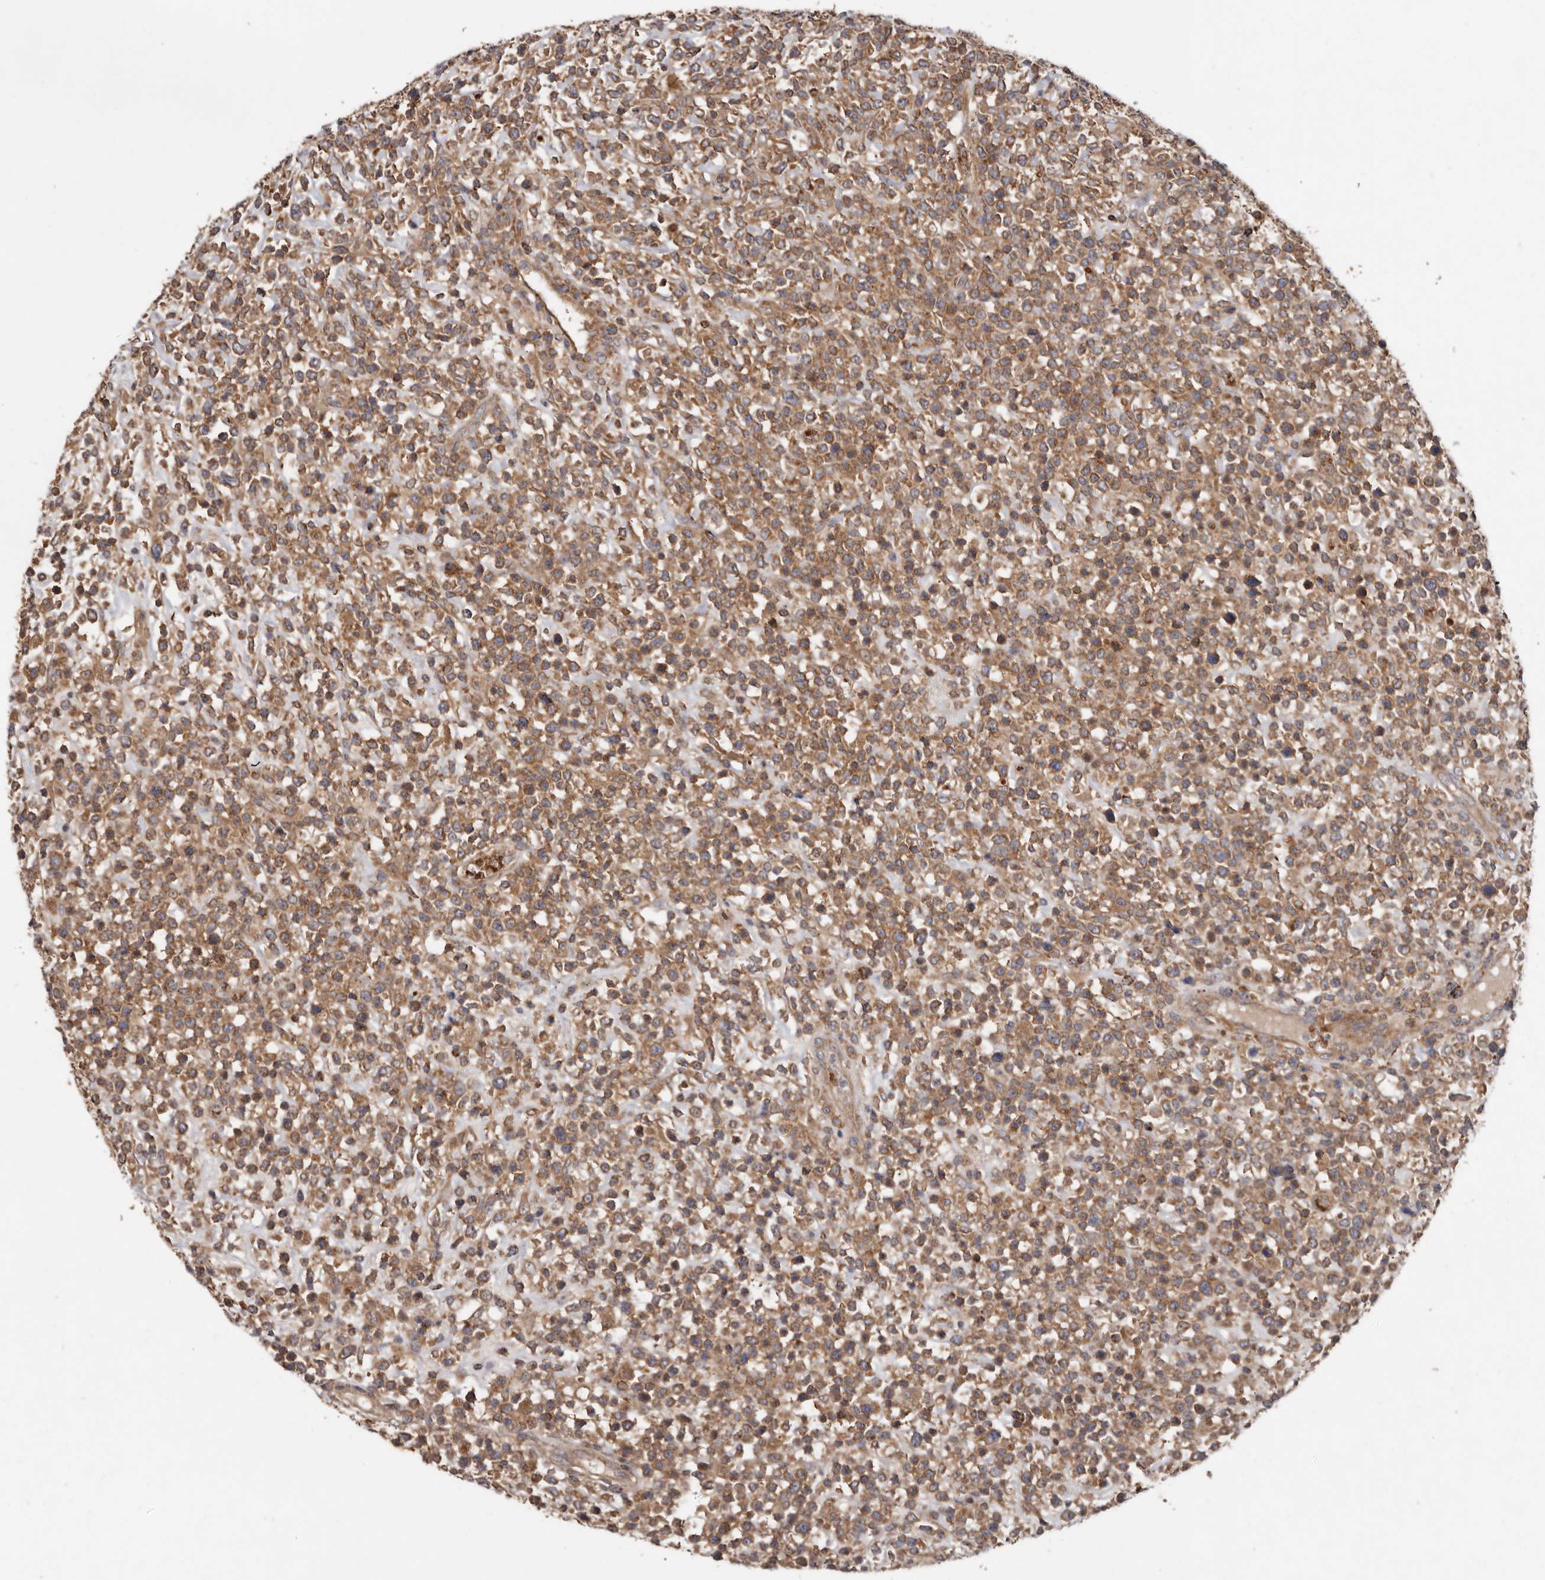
{"staining": {"intensity": "moderate", "quantity": ">75%", "location": "cytoplasmic/membranous"}, "tissue": "lymphoma", "cell_type": "Tumor cells", "image_type": "cancer", "snomed": [{"axis": "morphology", "description": "Malignant lymphoma, non-Hodgkin's type, High grade"}, {"axis": "topography", "description": "Colon"}], "caption": "Immunohistochemistry of lymphoma displays medium levels of moderate cytoplasmic/membranous expression in about >75% of tumor cells.", "gene": "GOT1L1", "patient": {"sex": "female", "age": 53}}